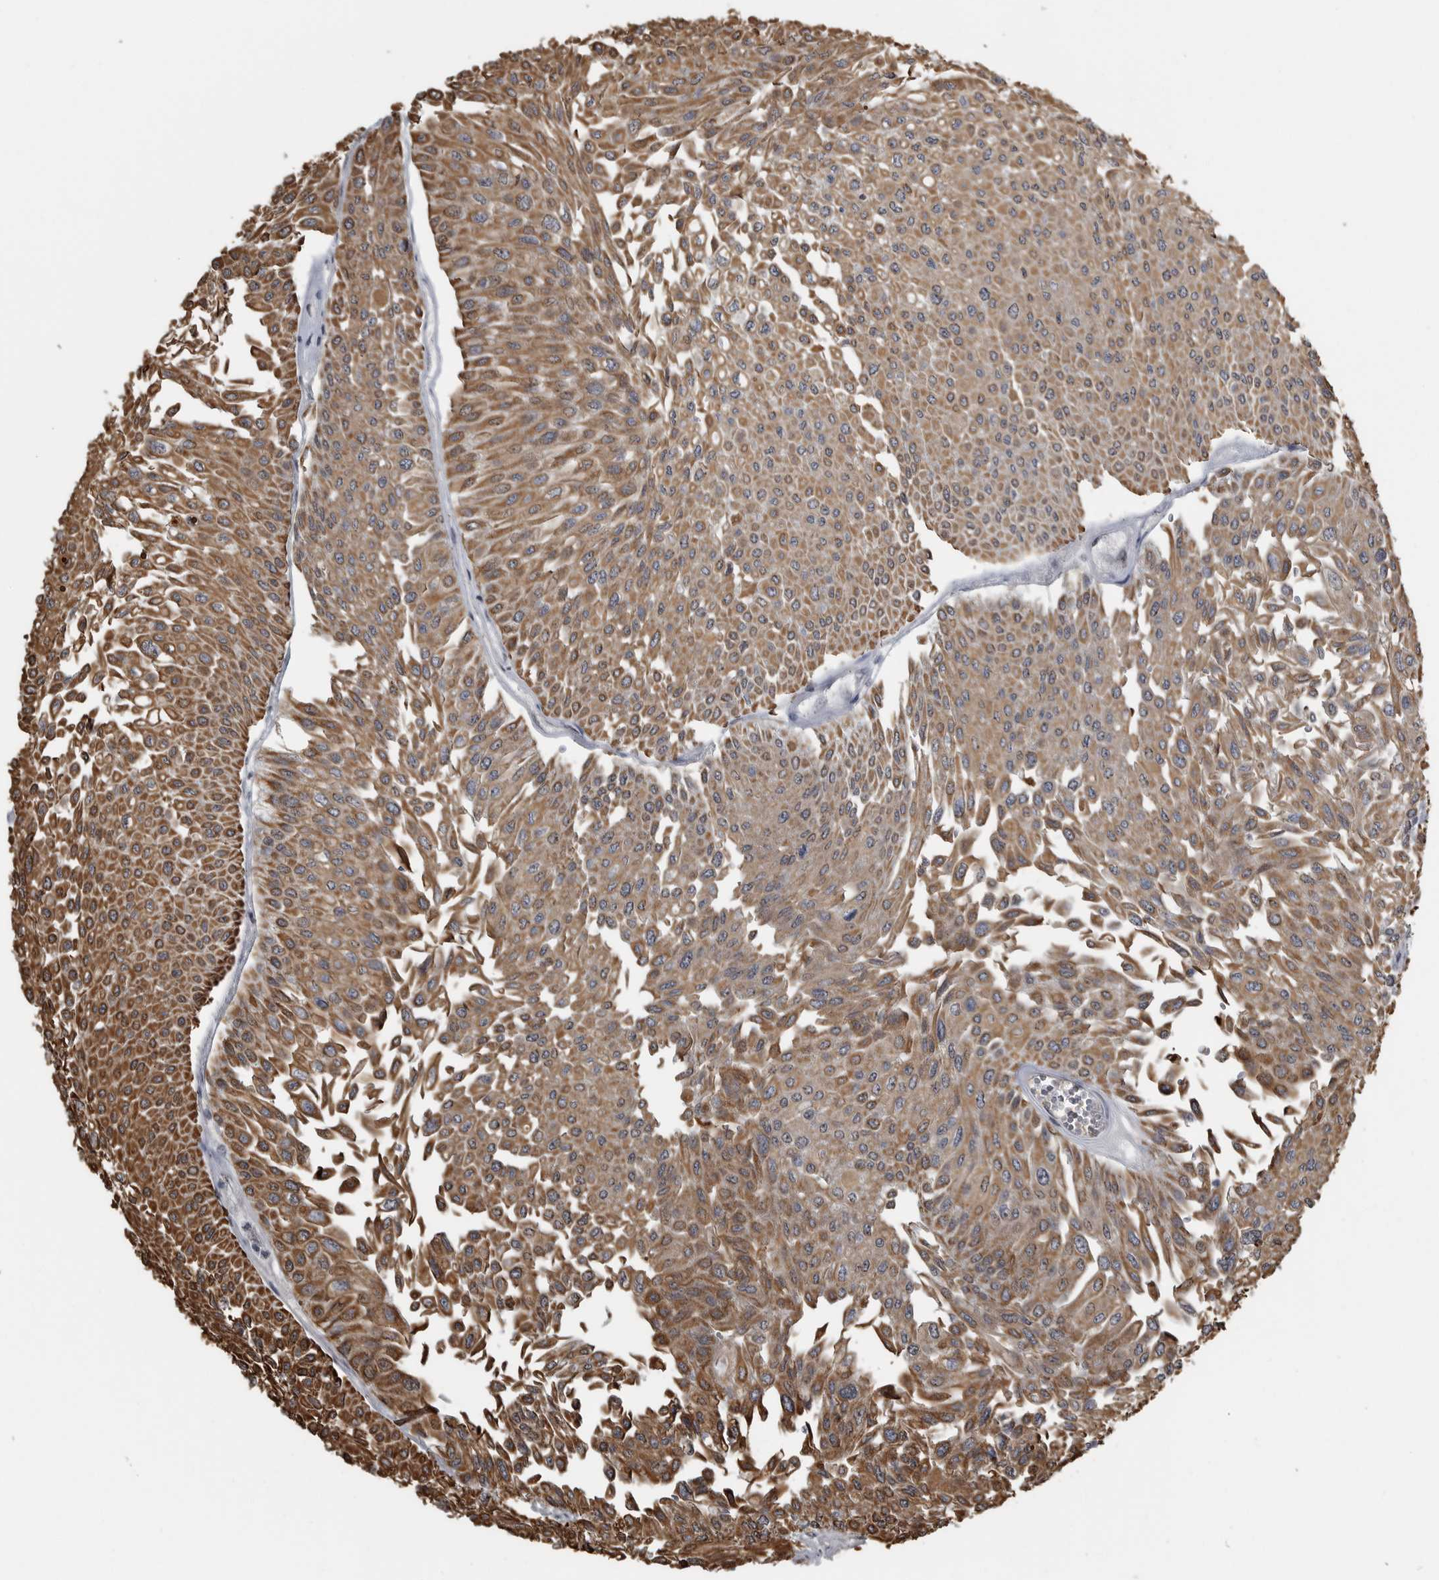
{"staining": {"intensity": "moderate", "quantity": ">75%", "location": "cytoplasmic/membranous"}, "tissue": "urothelial cancer", "cell_type": "Tumor cells", "image_type": "cancer", "snomed": [{"axis": "morphology", "description": "Urothelial carcinoma, Low grade"}, {"axis": "topography", "description": "Urinary bladder"}], "caption": "Immunohistochemical staining of human urothelial carcinoma (low-grade) shows moderate cytoplasmic/membranous protein staining in approximately >75% of tumor cells.", "gene": "TGS1", "patient": {"sex": "male", "age": 67}}